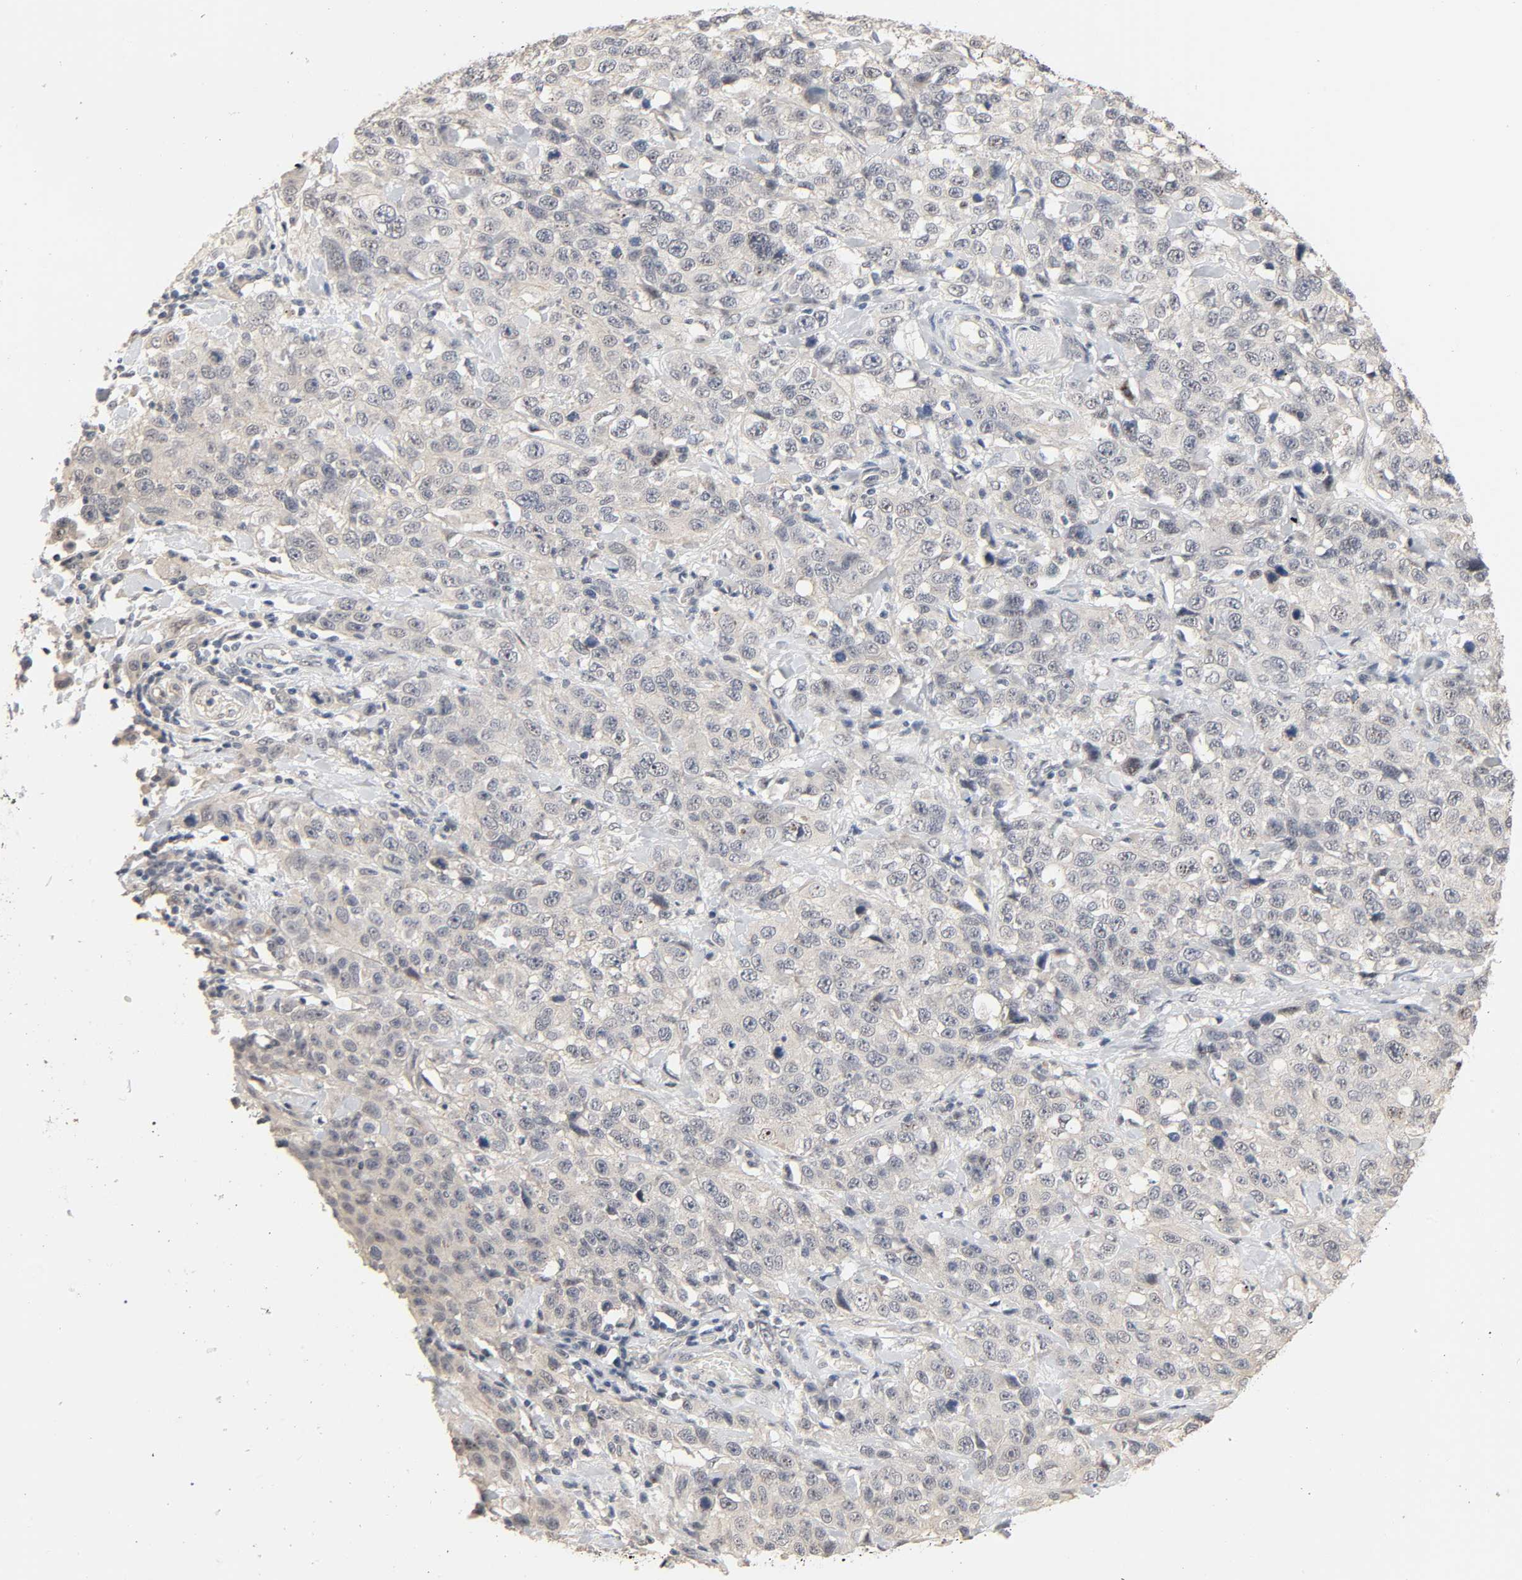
{"staining": {"intensity": "negative", "quantity": "none", "location": "none"}, "tissue": "stomach cancer", "cell_type": "Tumor cells", "image_type": "cancer", "snomed": [{"axis": "morphology", "description": "Normal tissue, NOS"}, {"axis": "morphology", "description": "Adenocarcinoma, NOS"}, {"axis": "topography", "description": "Stomach"}], "caption": "Tumor cells show no significant protein positivity in stomach cancer (adenocarcinoma).", "gene": "MAGEA8", "patient": {"sex": "male", "age": 48}}